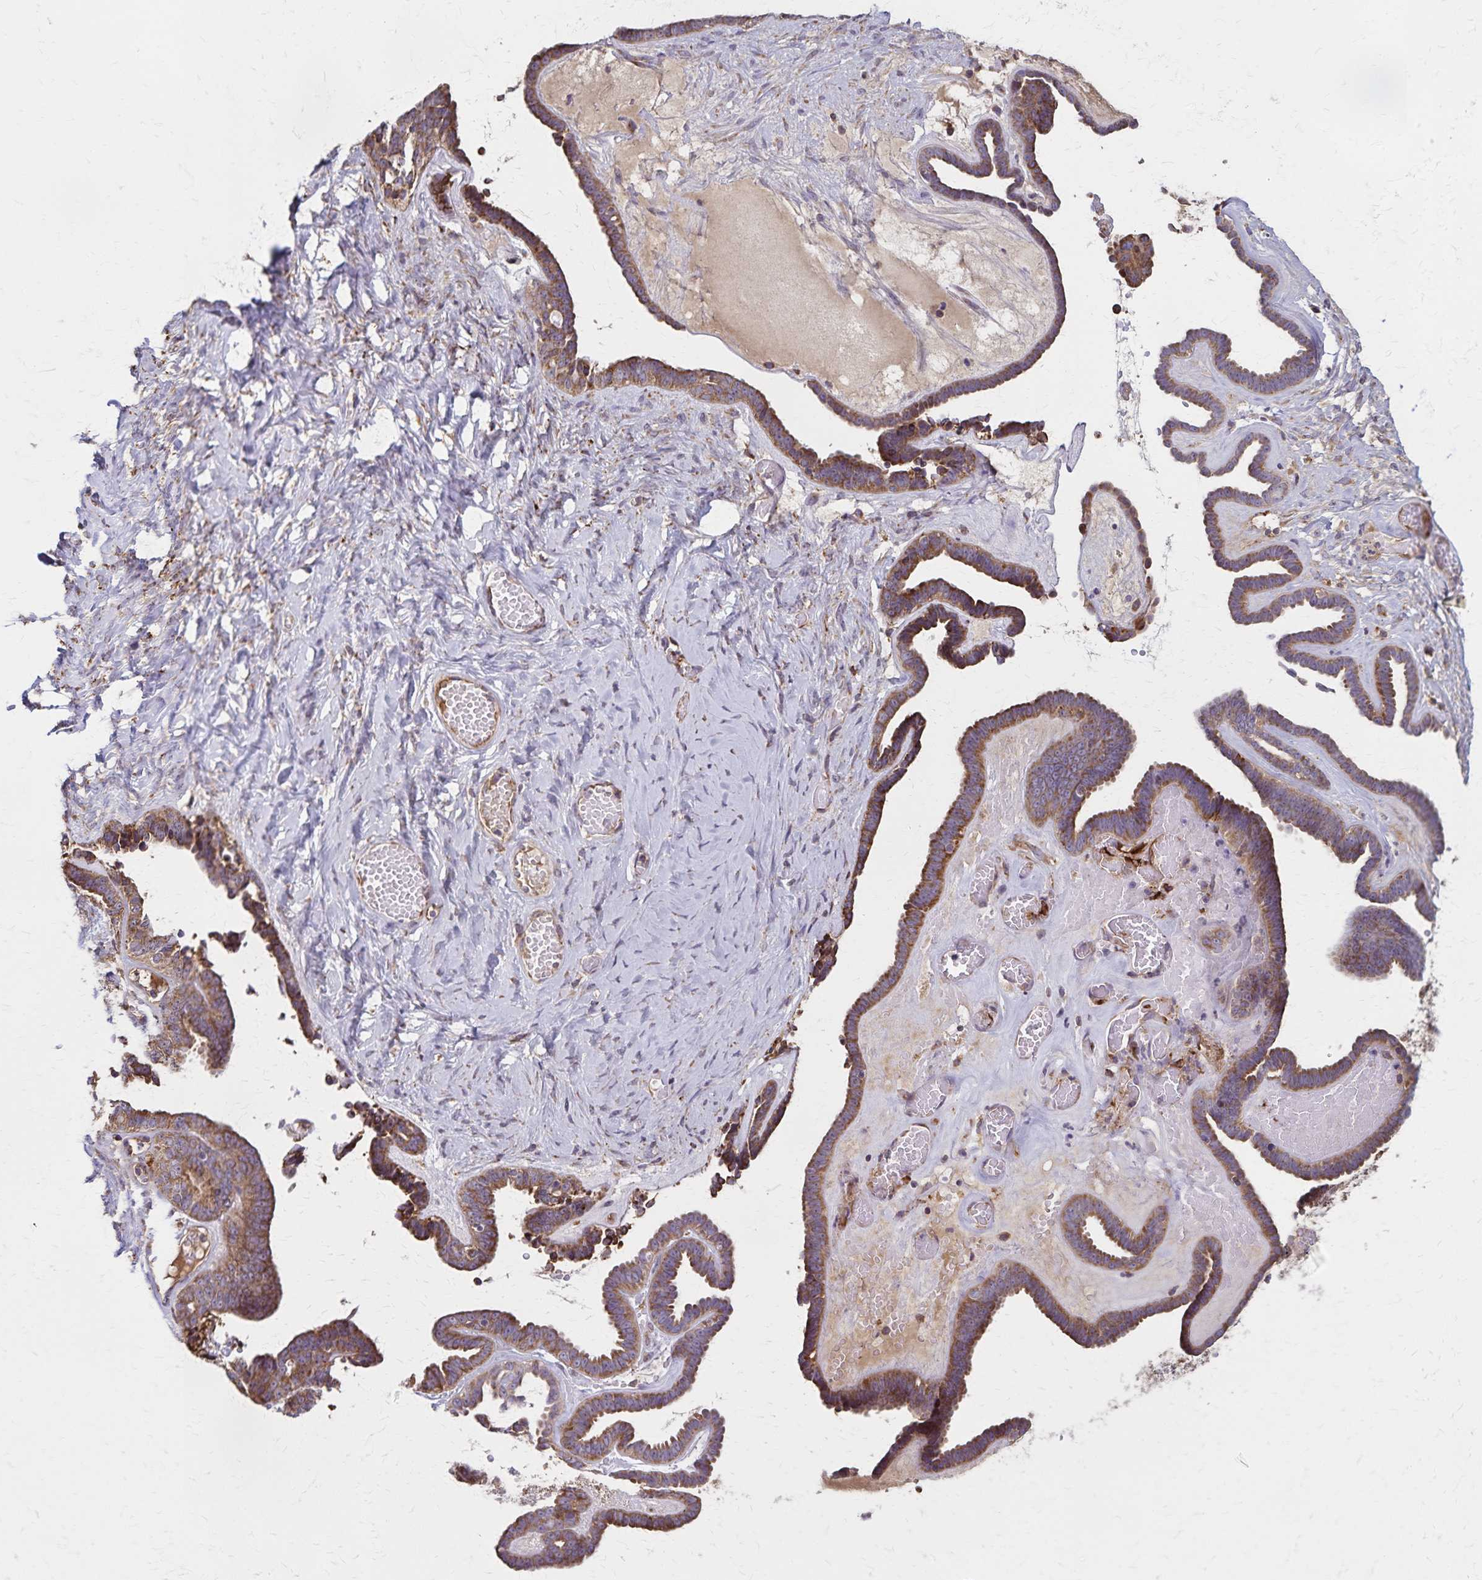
{"staining": {"intensity": "moderate", "quantity": ">75%", "location": "cytoplasmic/membranous"}, "tissue": "ovarian cancer", "cell_type": "Tumor cells", "image_type": "cancer", "snomed": [{"axis": "morphology", "description": "Cystadenocarcinoma, serous, NOS"}, {"axis": "topography", "description": "Ovary"}], "caption": "Serous cystadenocarcinoma (ovarian) stained with immunohistochemistry shows moderate cytoplasmic/membranous staining in approximately >75% of tumor cells. Using DAB (3,3'-diaminobenzidine) (brown) and hematoxylin (blue) stains, captured at high magnification using brightfield microscopy.", "gene": "RNF10", "patient": {"sex": "female", "age": 71}}